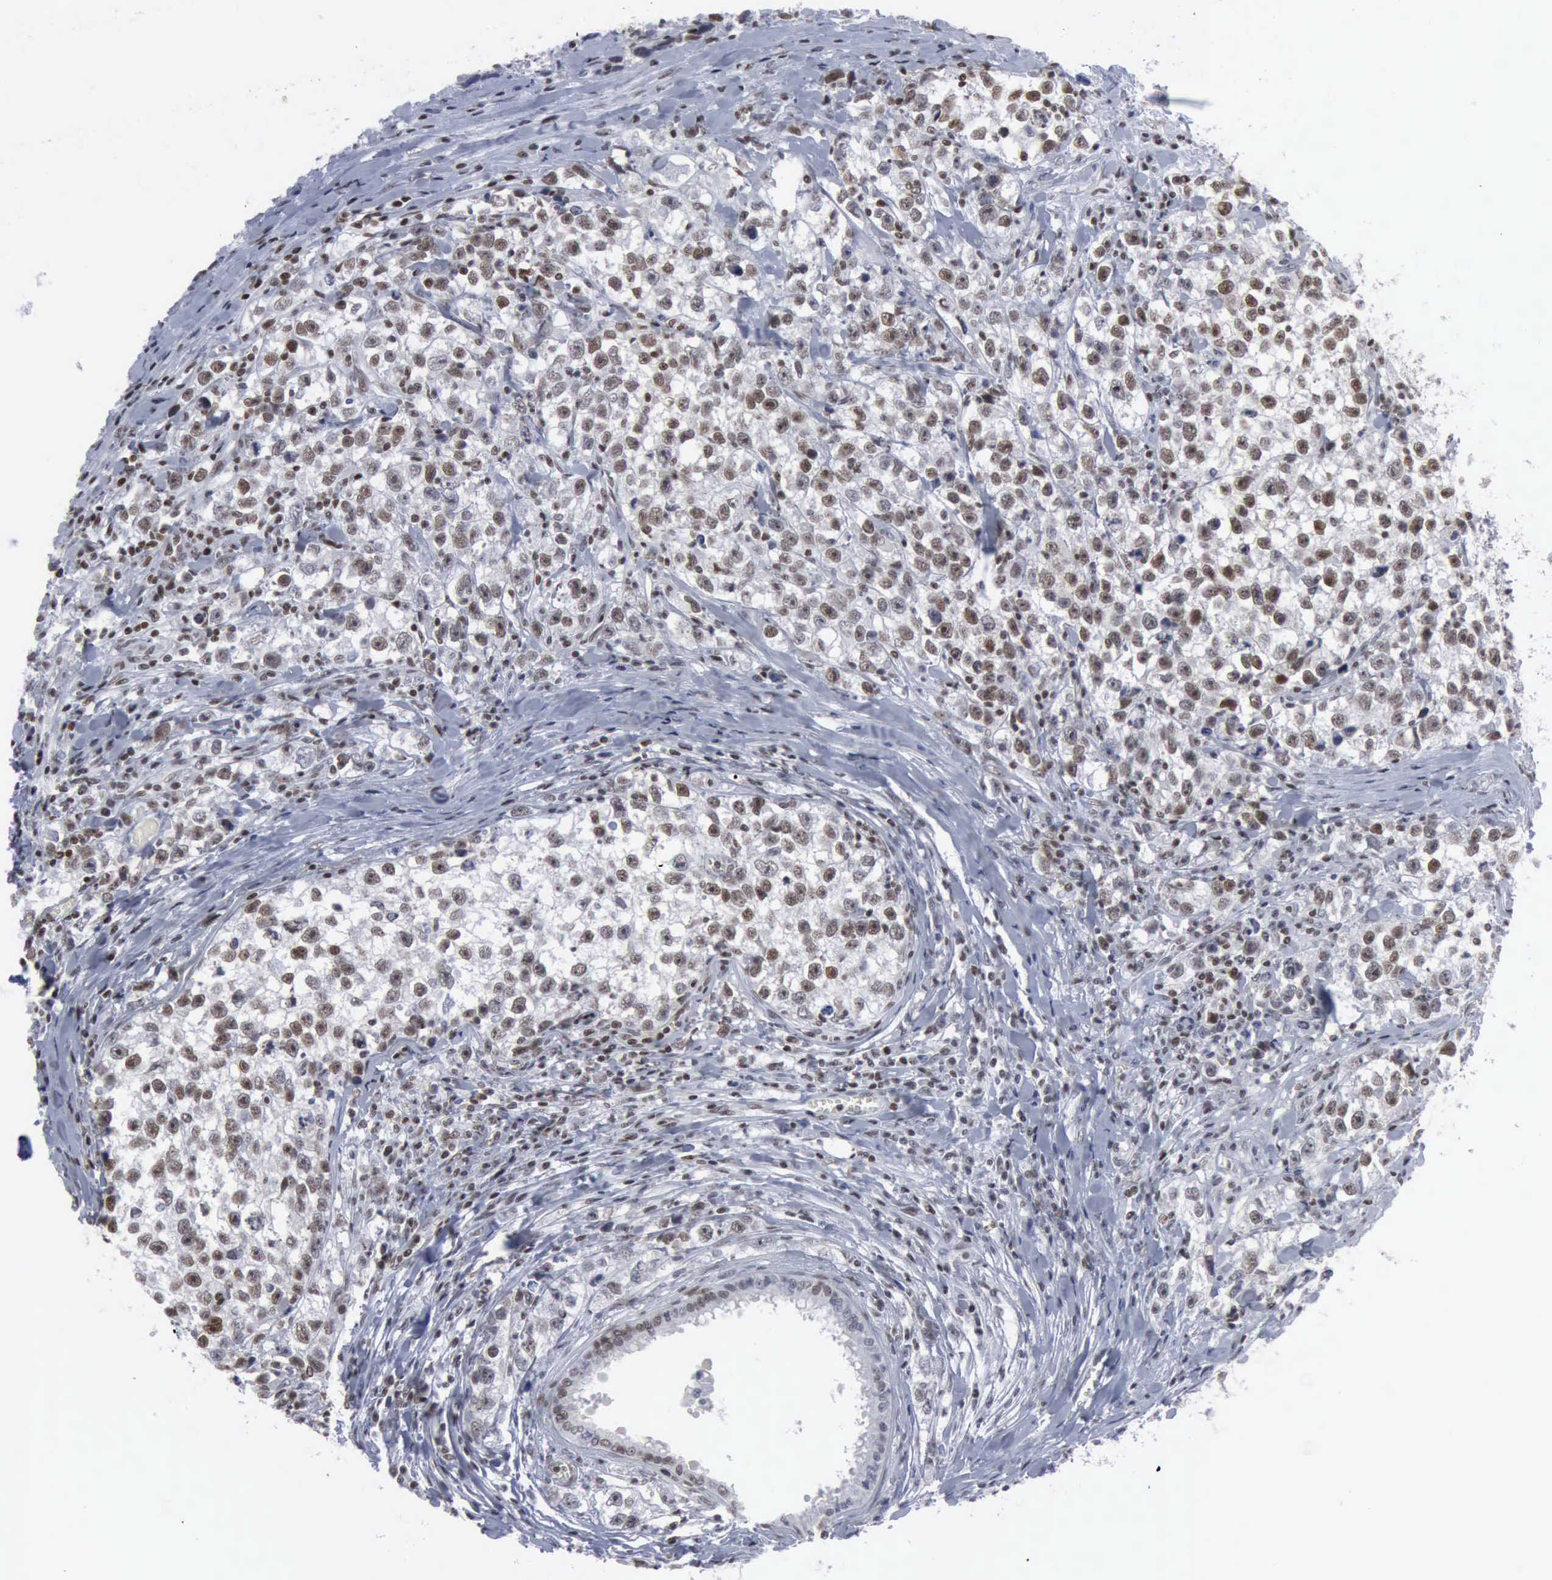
{"staining": {"intensity": "moderate", "quantity": "25%-75%", "location": "nuclear"}, "tissue": "testis cancer", "cell_type": "Tumor cells", "image_type": "cancer", "snomed": [{"axis": "morphology", "description": "Seminoma, NOS"}, {"axis": "morphology", "description": "Carcinoma, Embryonal, NOS"}, {"axis": "topography", "description": "Testis"}], "caption": "A photomicrograph of human testis embryonal carcinoma stained for a protein shows moderate nuclear brown staining in tumor cells.", "gene": "XPA", "patient": {"sex": "male", "age": 30}}